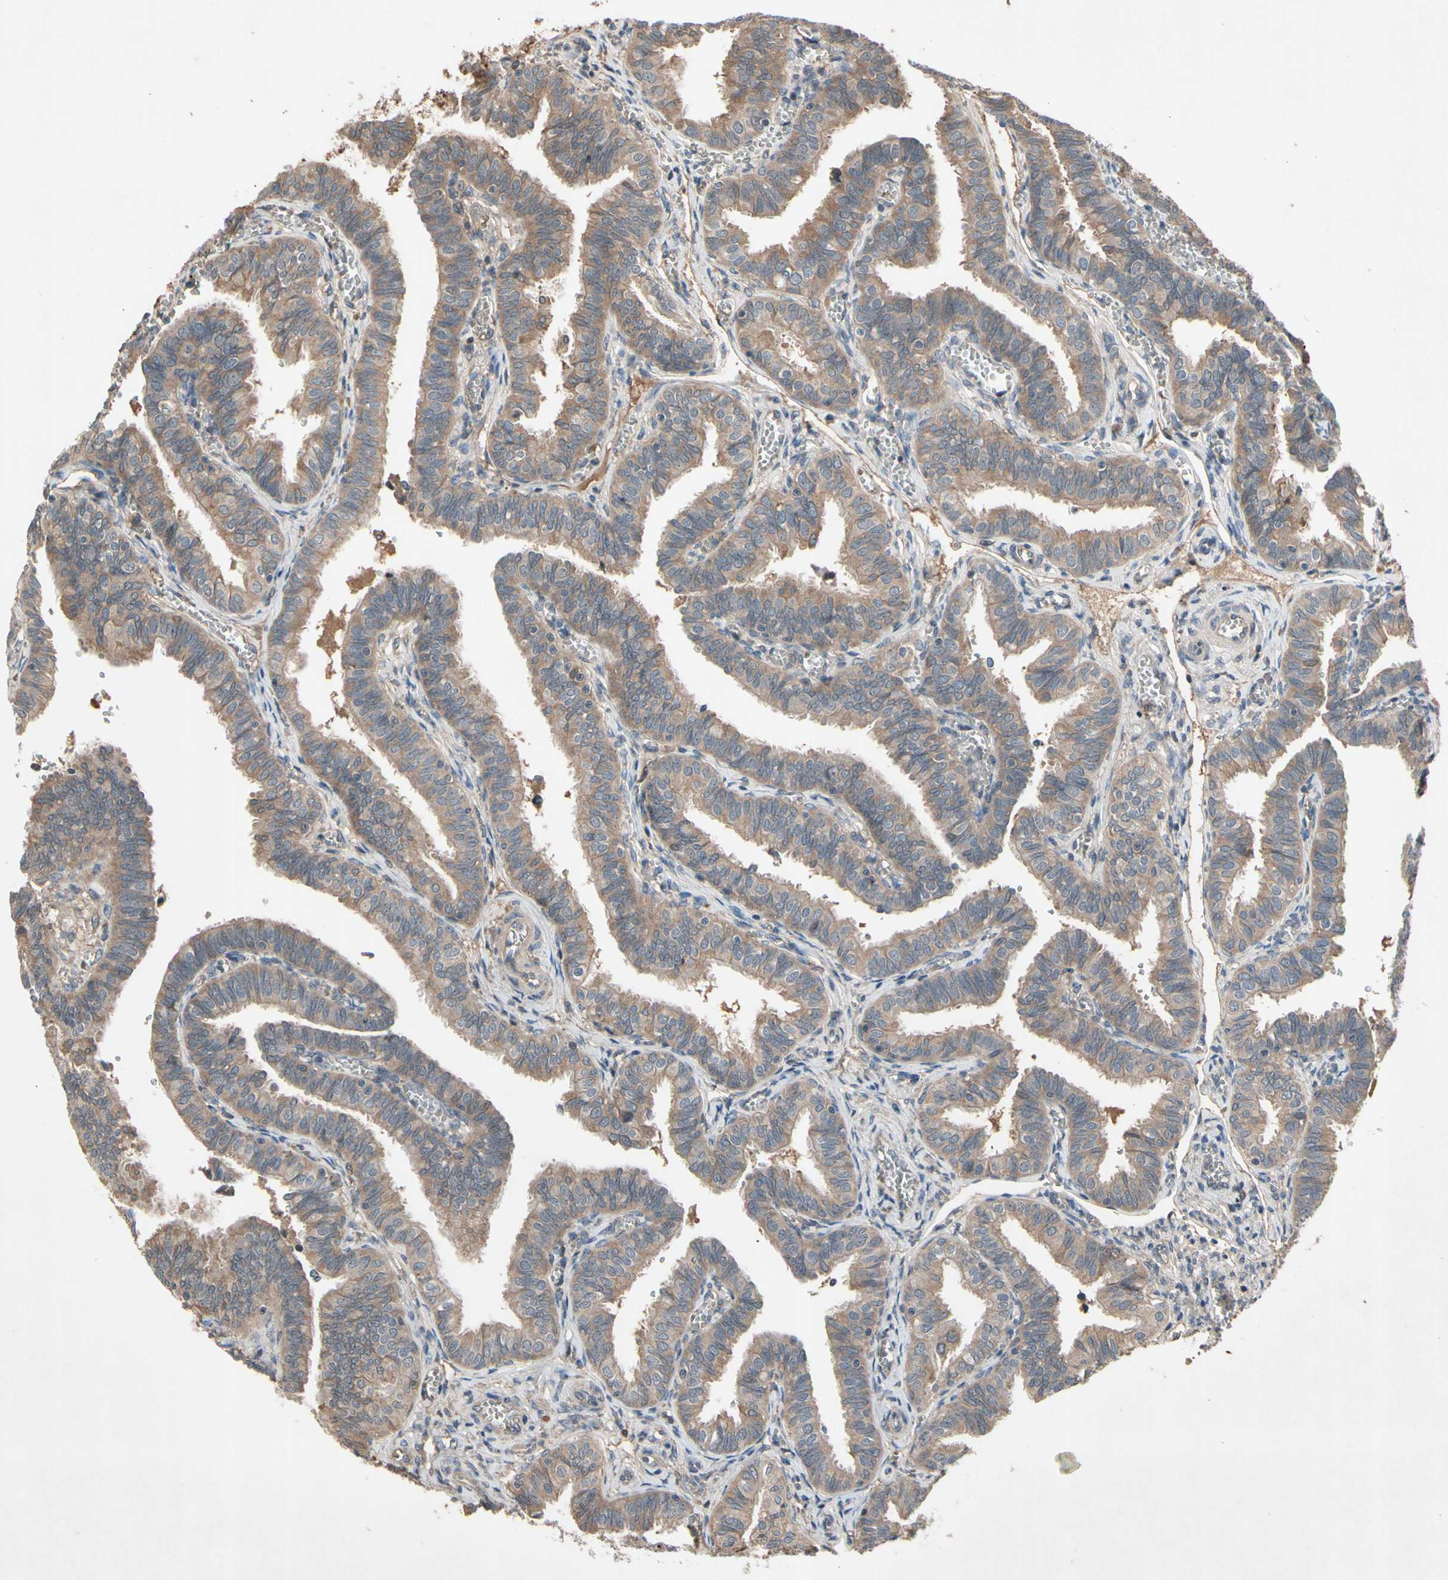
{"staining": {"intensity": "moderate", "quantity": ">75%", "location": "cytoplasmic/membranous"}, "tissue": "fallopian tube", "cell_type": "Glandular cells", "image_type": "normal", "snomed": [{"axis": "morphology", "description": "Normal tissue, NOS"}, {"axis": "topography", "description": "Fallopian tube"}], "caption": "DAB (3,3'-diaminobenzidine) immunohistochemical staining of unremarkable fallopian tube displays moderate cytoplasmic/membranous protein expression in approximately >75% of glandular cells.", "gene": "NSF", "patient": {"sex": "female", "age": 46}}